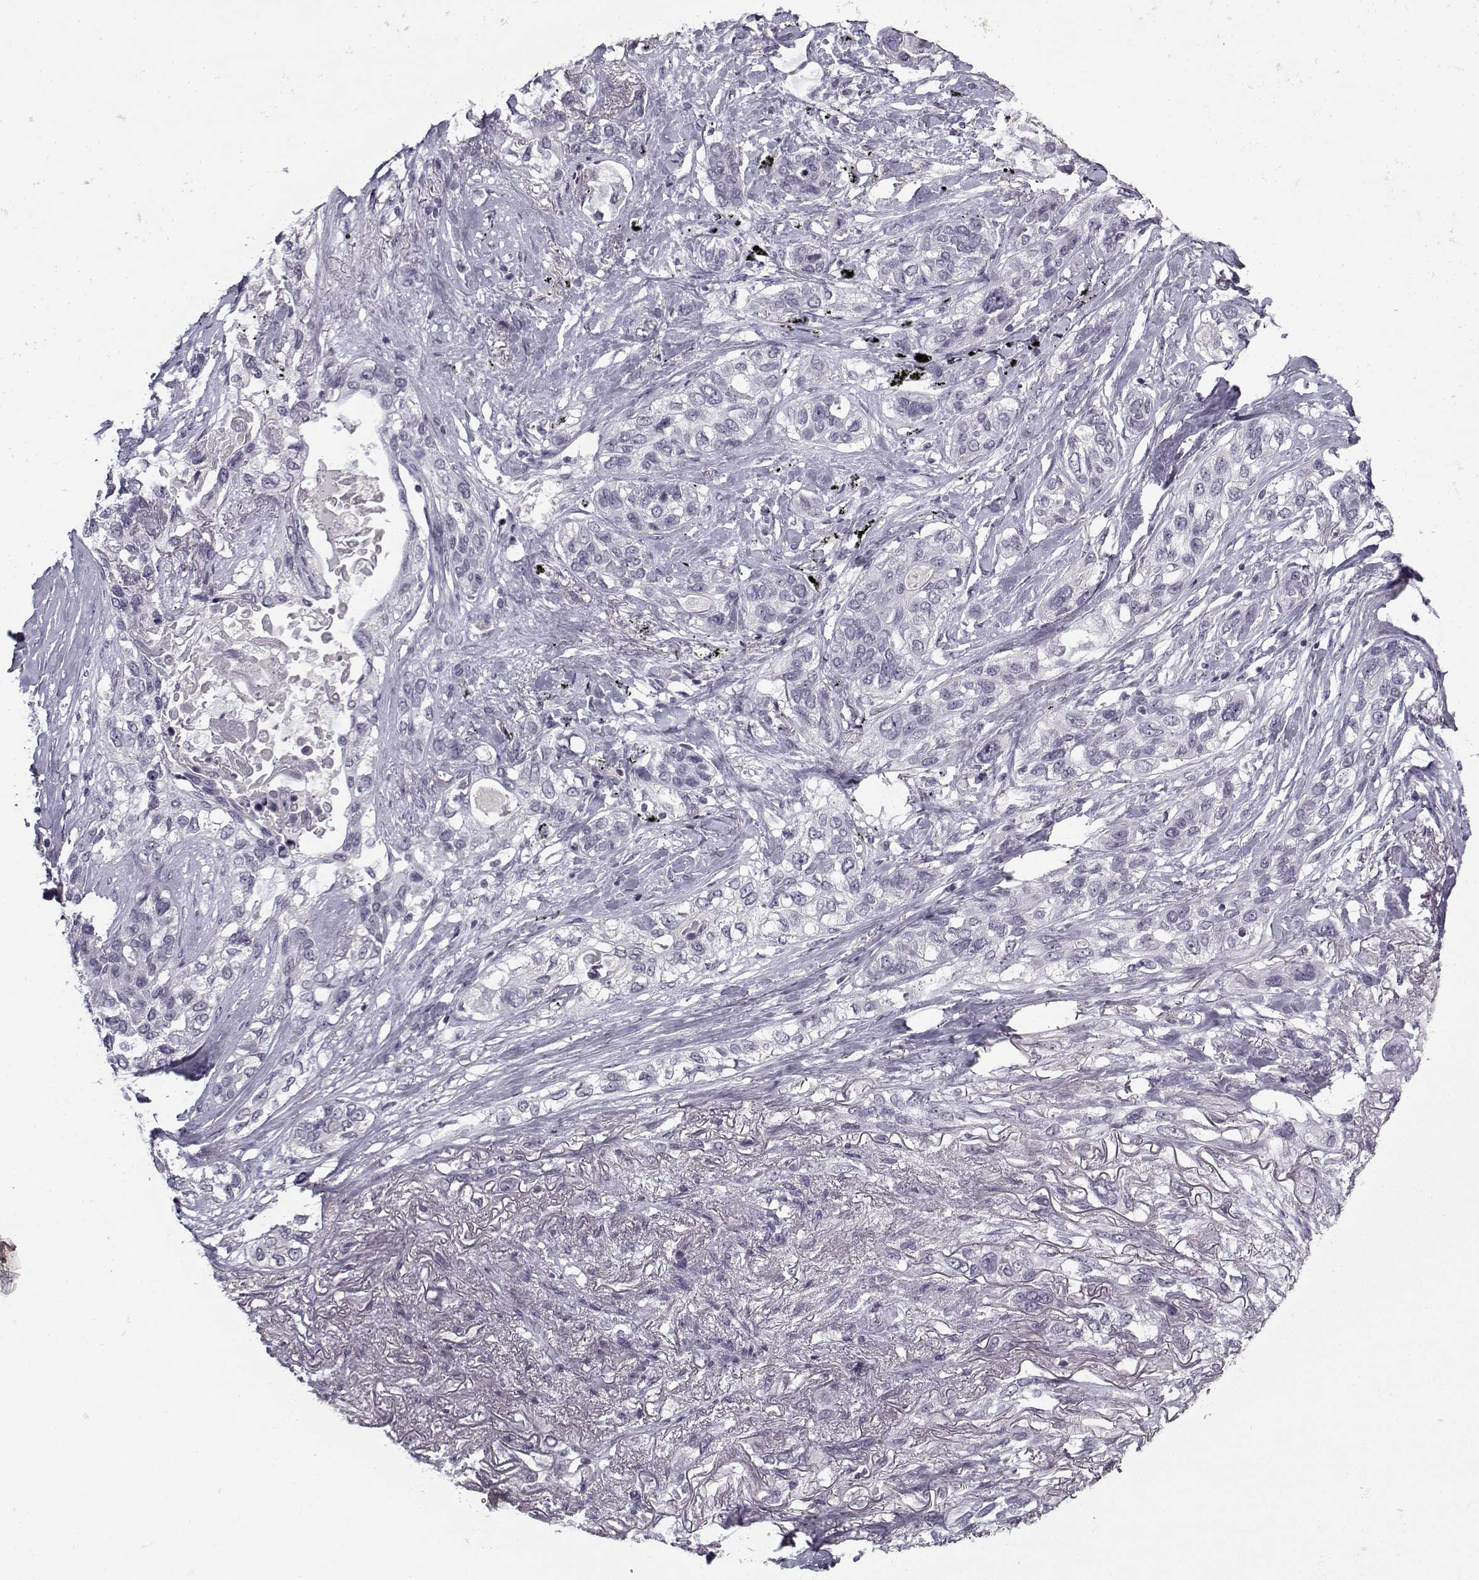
{"staining": {"intensity": "negative", "quantity": "none", "location": "none"}, "tissue": "lung cancer", "cell_type": "Tumor cells", "image_type": "cancer", "snomed": [{"axis": "morphology", "description": "Squamous cell carcinoma, NOS"}, {"axis": "topography", "description": "Lung"}], "caption": "Immunohistochemical staining of human squamous cell carcinoma (lung) demonstrates no significant positivity in tumor cells.", "gene": "SNCA", "patient": {"sex": "female", "age": 70}}